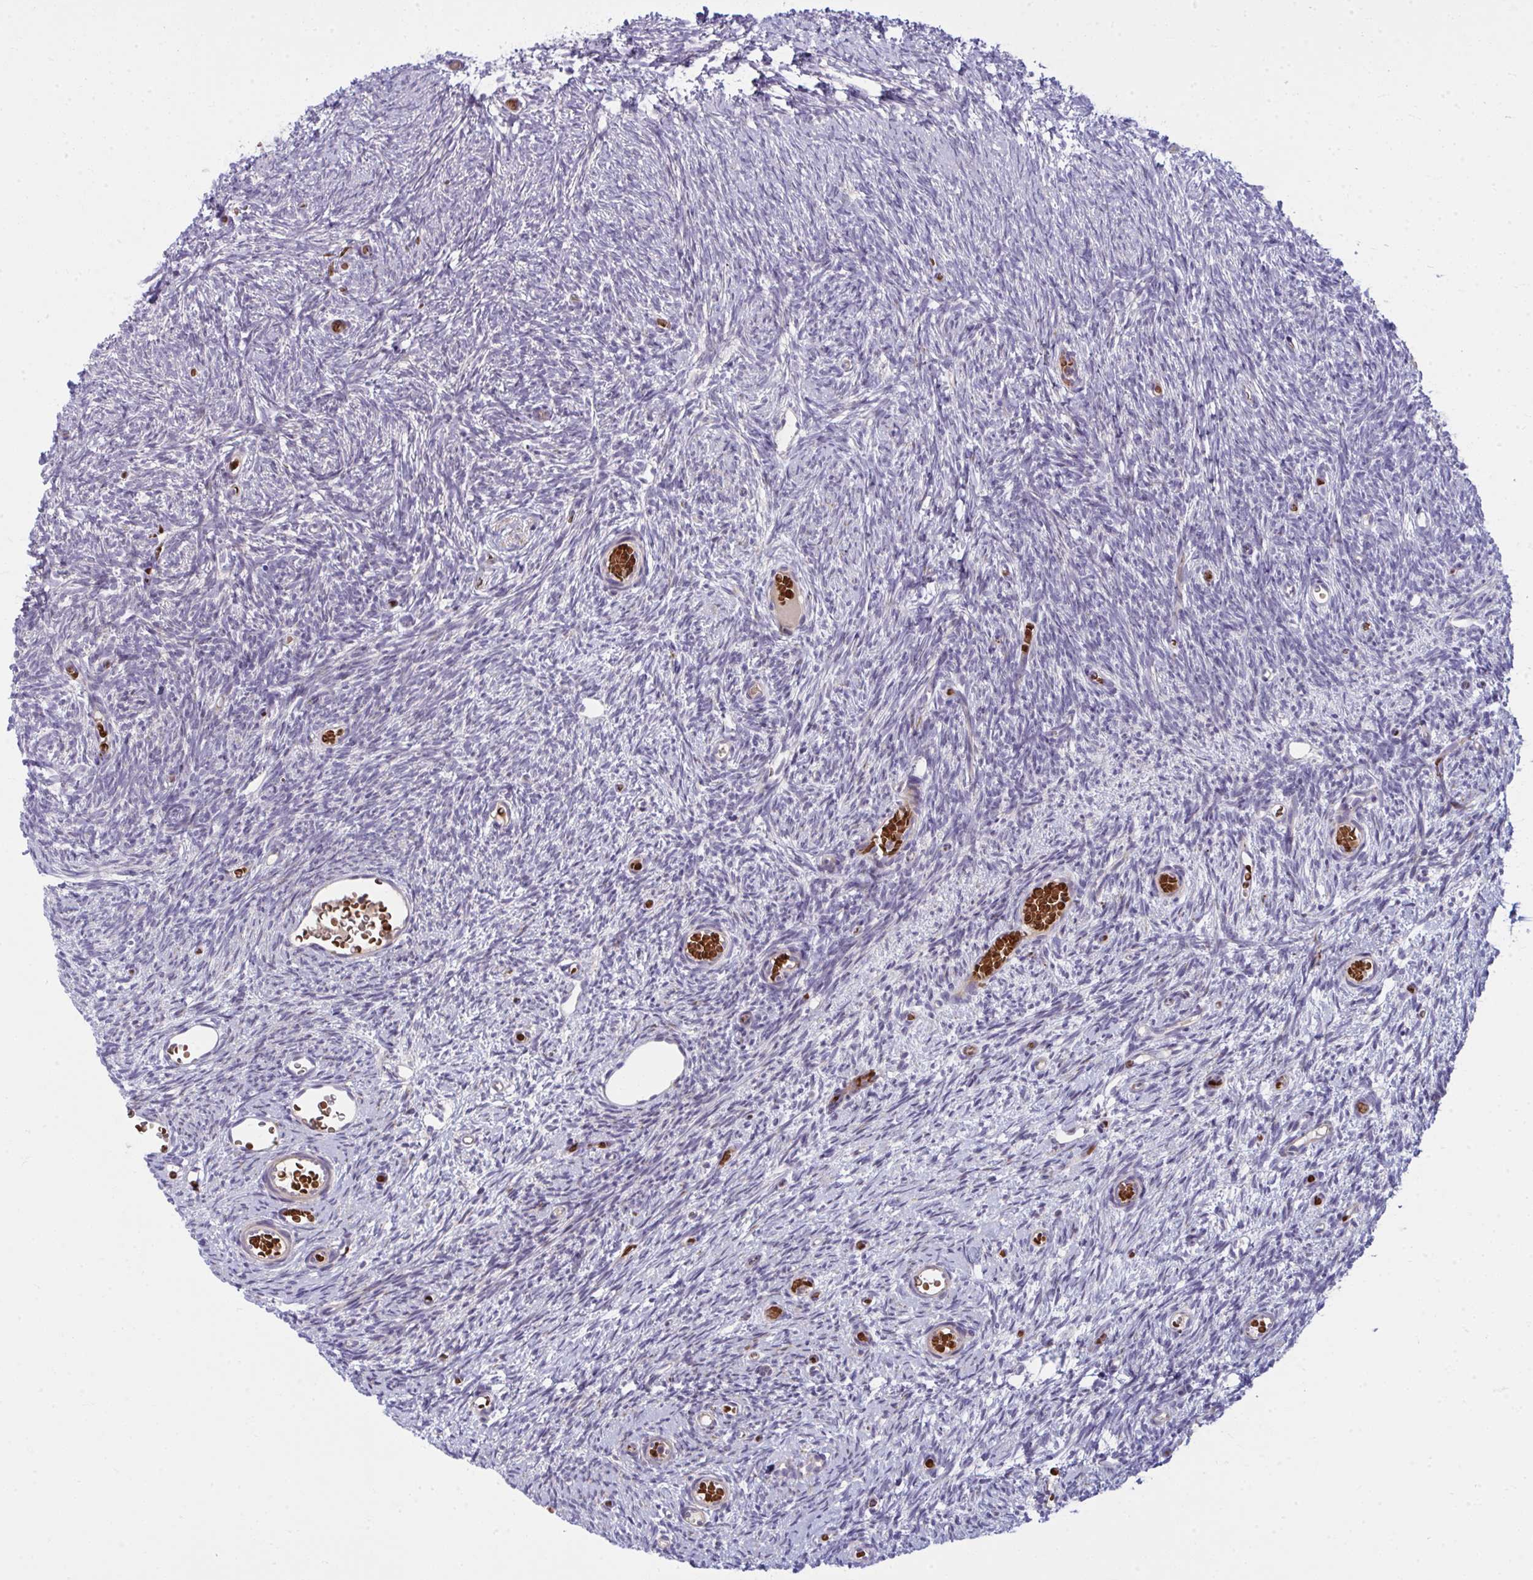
{"staining": {"intensity": "weak", "quantity": "<25%", "location": "cytoplasmic/membranous"}, "tissue": "ovary", "cell_type": "Ovarian stroma cells", "image_type": "normal", "snomed": [{"axis": "morphology", "description": "Normal tissue, NOS"}, {"axis": "topography", "description": "Ovary"}], "caption": "DAB (3,3'-diaminobenzidine) immunohistochemical staining of unremarkable ovary demonstrates no significant positivity in ovarian stroma cells.", "gene": "SLC14A1", "patient": {"sex": "female", "age": 39}}